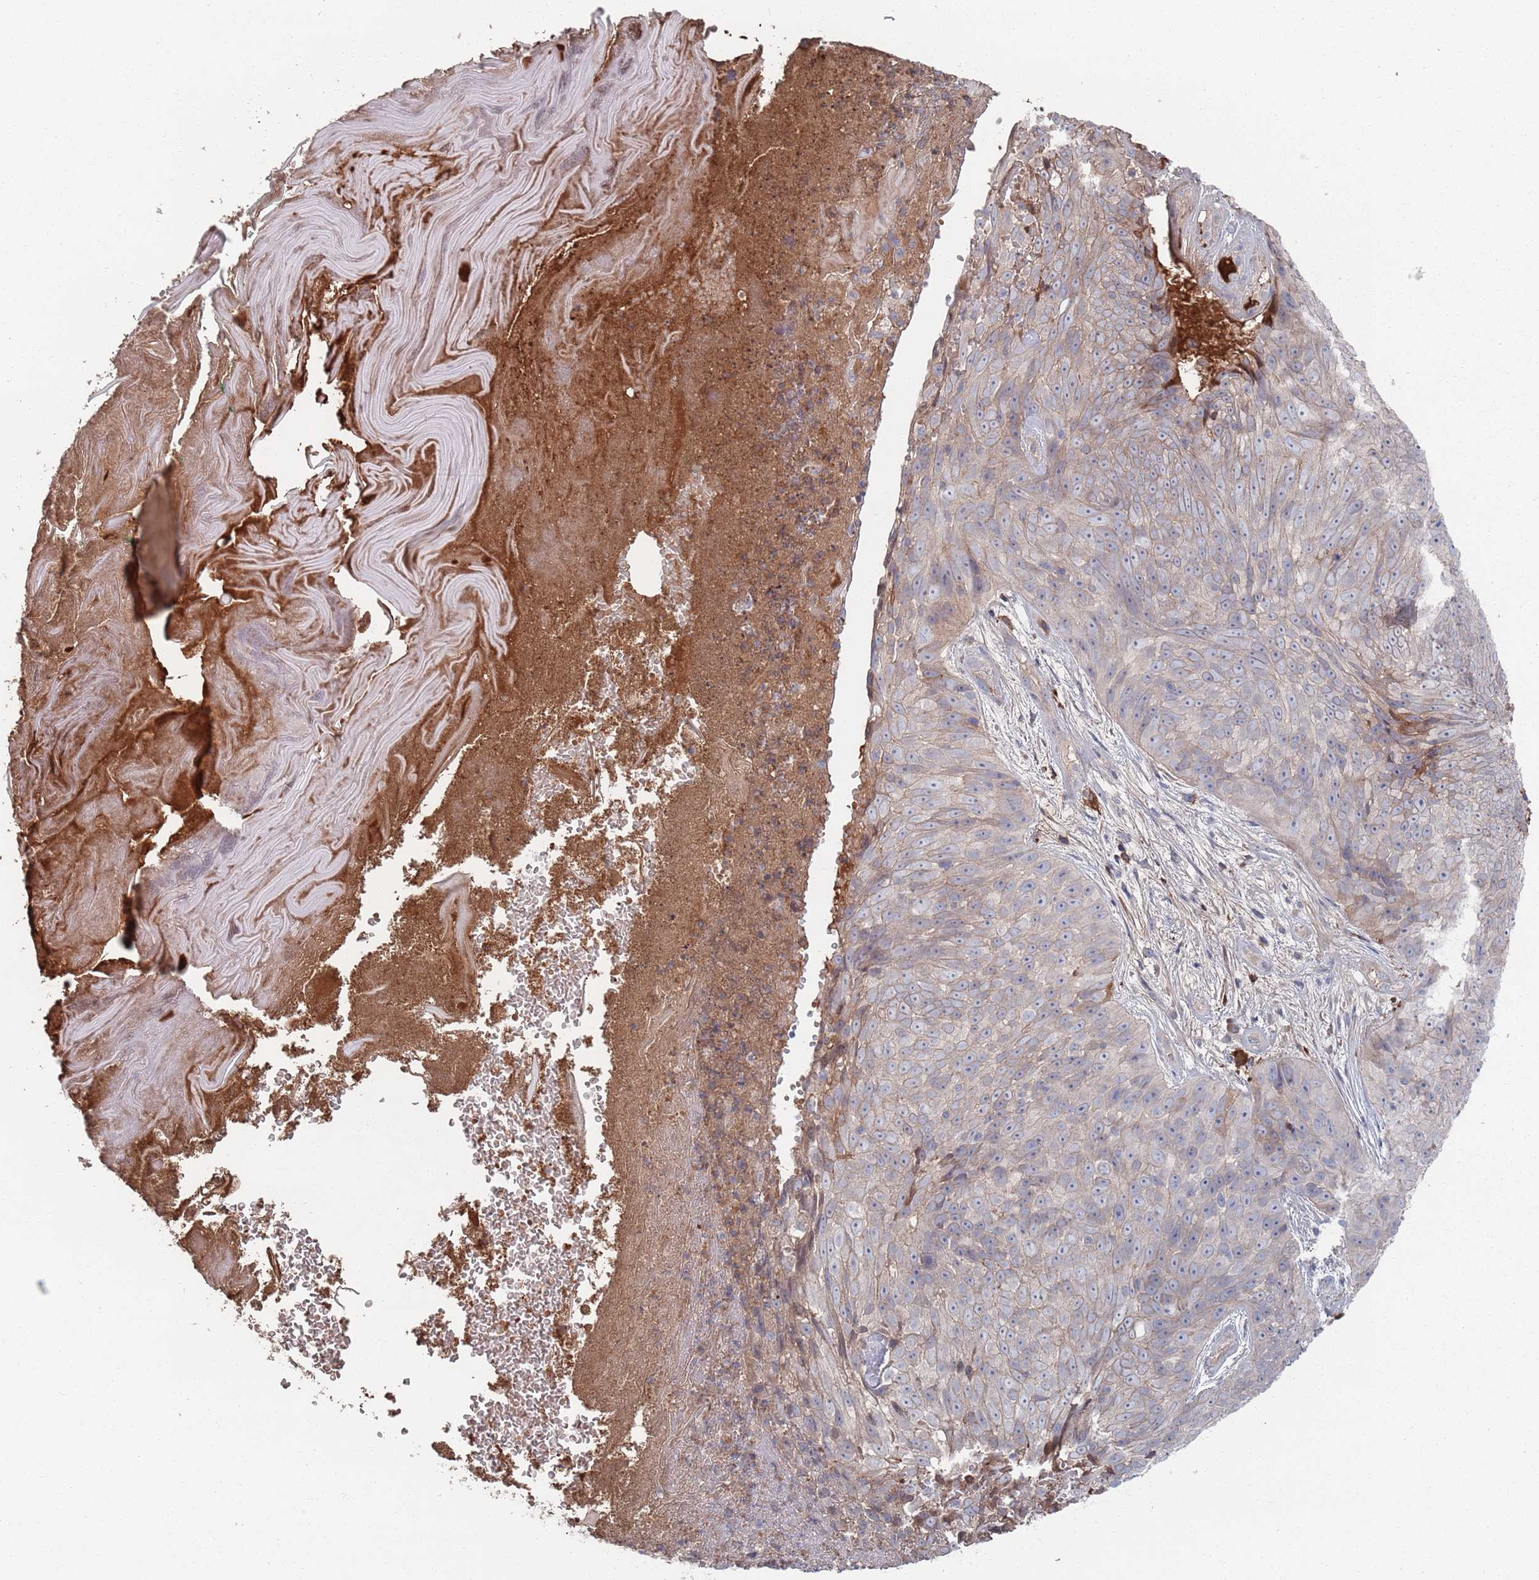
{"staining": {"intensity": "weak", "quantity": "<25%", "location": "cytoplasmic/membranous"}, "tissue": "skin cancer", "cell_type": "Tumor cells", "image_type": "cancer", "snomed": [{"axis": "morphology", "description": "Squamous cell carcinoma, NOS"}, {"axis": "topography", "description": "Skin"}], "caption": "DAB (3,3'-diaminobenzidine) immunohistochemical staining of squamous cell carcinoma (skin) reveals no significant positivity in tumor cells. (Immunohistochemistry (ihc), brightfield microscopy, high magnification).", "gene": "PLEKHA4", "patient": {"sex": "female", "age": 87}}